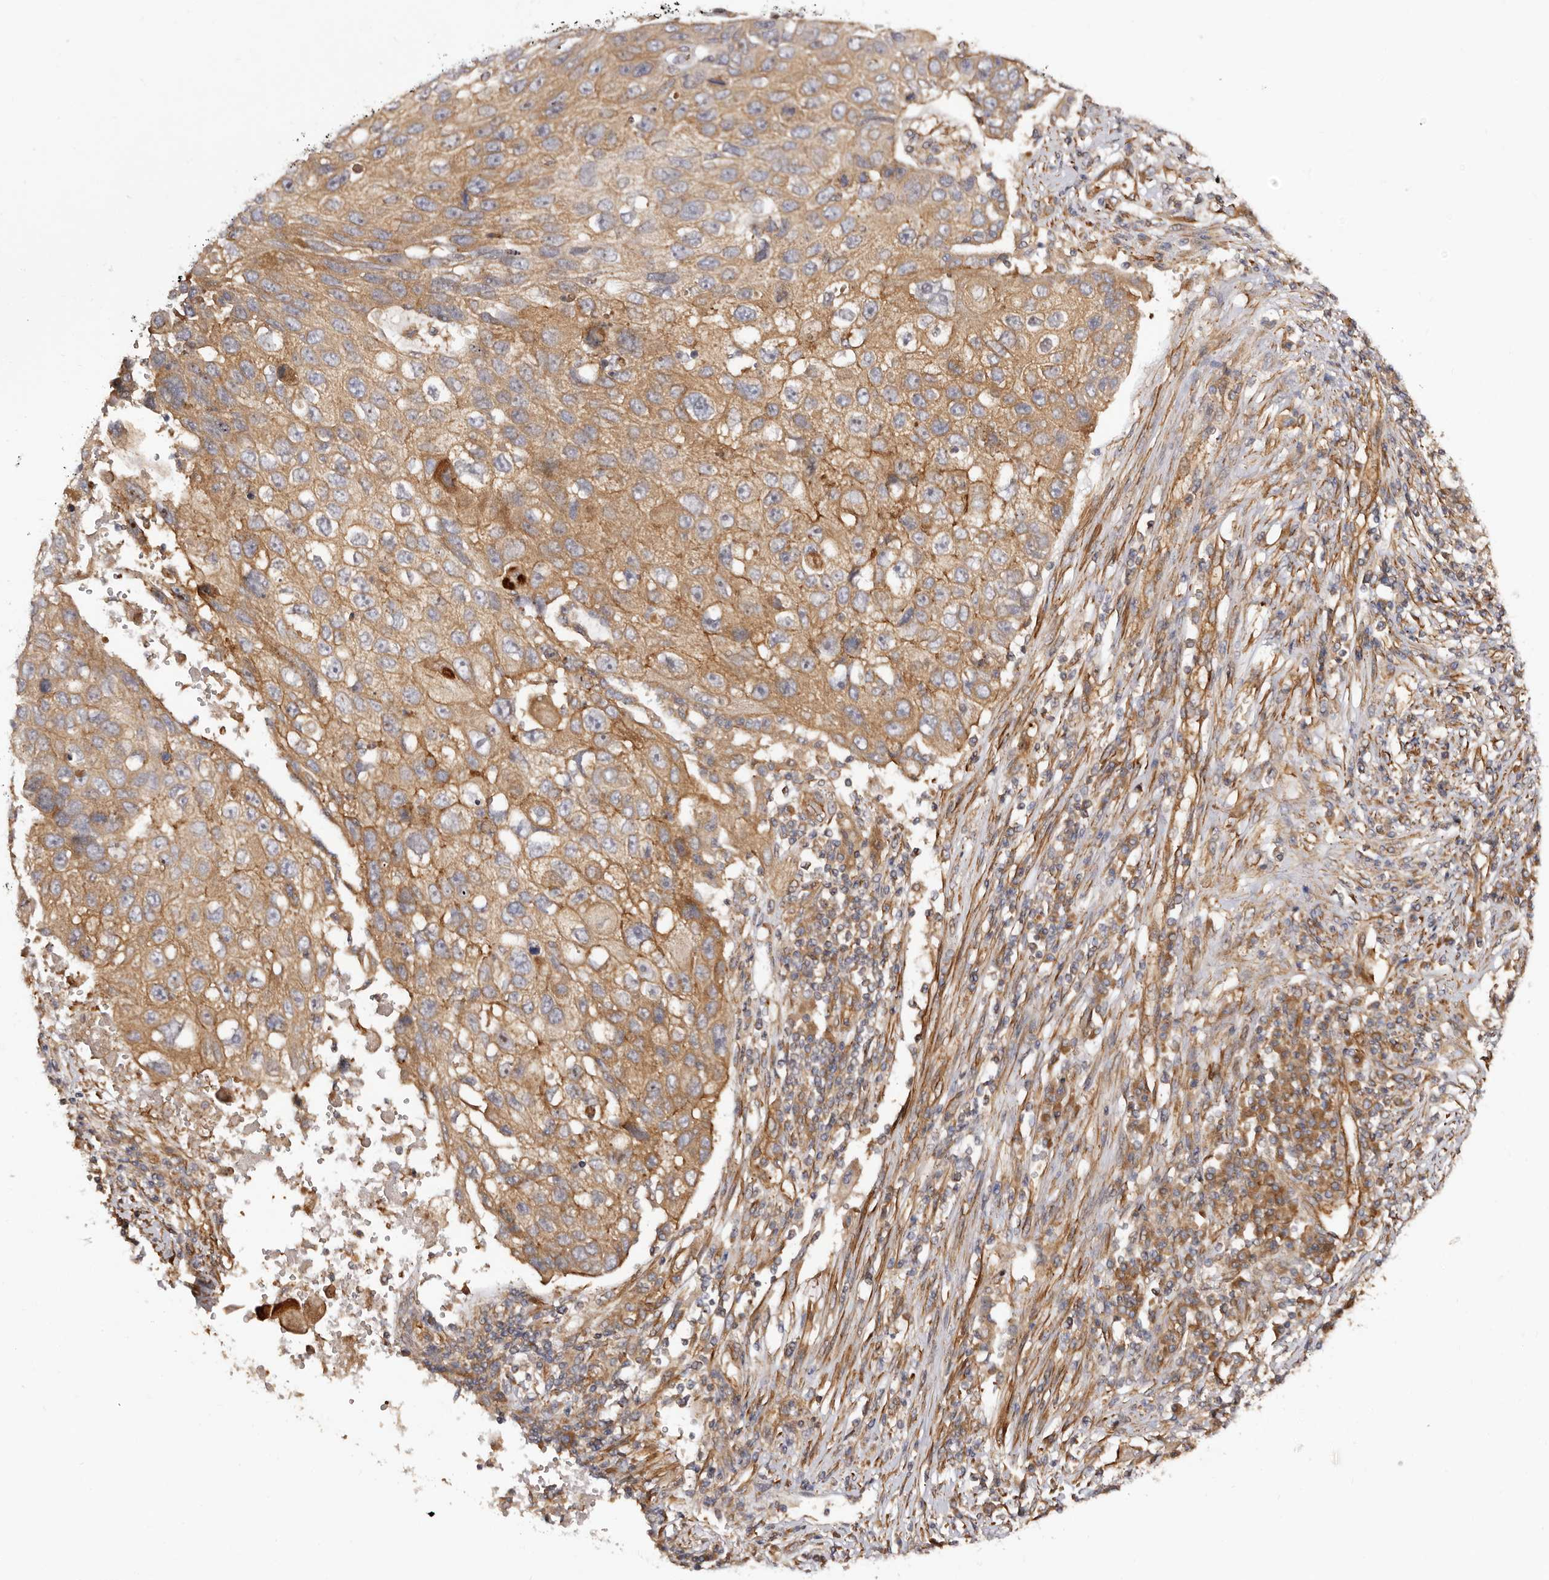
{"staining": {"intensity": "moderate", "quantity": ">75%", "location": "cytoplasmic/membranous"}, "tissue": "lung cancer", "cell_type": "Tumor cells", "image_type": "cancer", "snomed": [{"axis": "morphology", "description": "Squamous cell carcinoma, NOS"}, {"axis": "topography", "description": "Lung"}], "caption": "Immunohistochemical staining of human lung cancer (squamous cell carcinoma) exhibits moderate cytoplasmic/membranous protein expression in approximately >75% of tumor cells. (IHC, brightfield microscopy, high magnification).", "gene": "RPS6", "patient": {"sex": "male", "age": 61}}